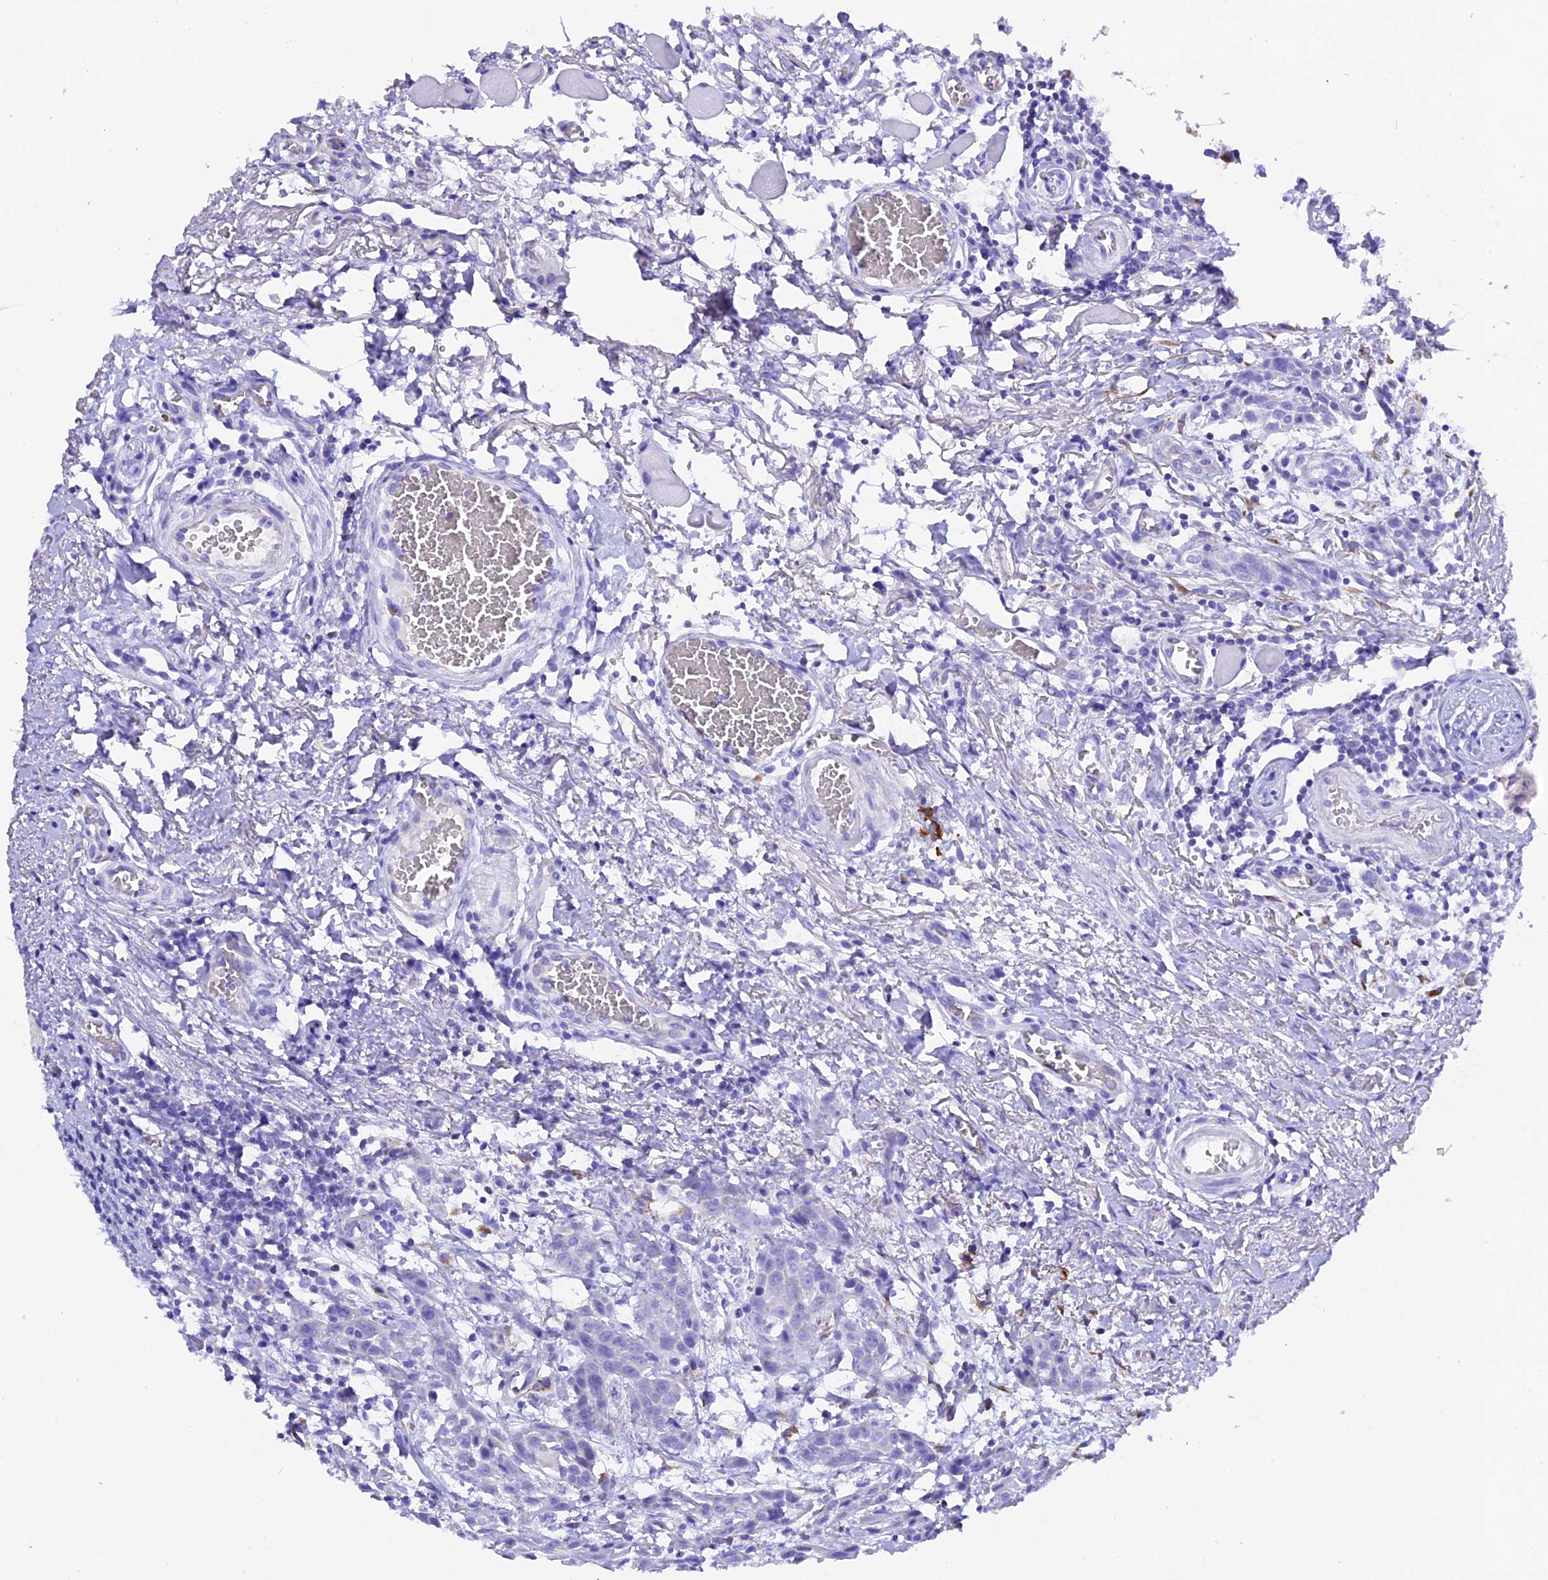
{"staining": {"intensity": "negative", "quantity": "none", "location": "none"}, "tissue": "head and neck cancer", "cell_type": "Tumor cells", "image_type": "cancer", "snomed": [{"axis": "morphology", "description": "Squamous cell carcinoma, NOS"}, {"axis": "topography", "description": "Oral tissue"}, {"axis": "topography", "description": "Head-Neck"}], "caption": "High power microscopy image of an IHC image of head and neck cancer (squamous cell carcinoma), revealing no significant positivity in tumor cells.", "gene": "FKBP11", "patient": {"sex": "female", "age": 50}}